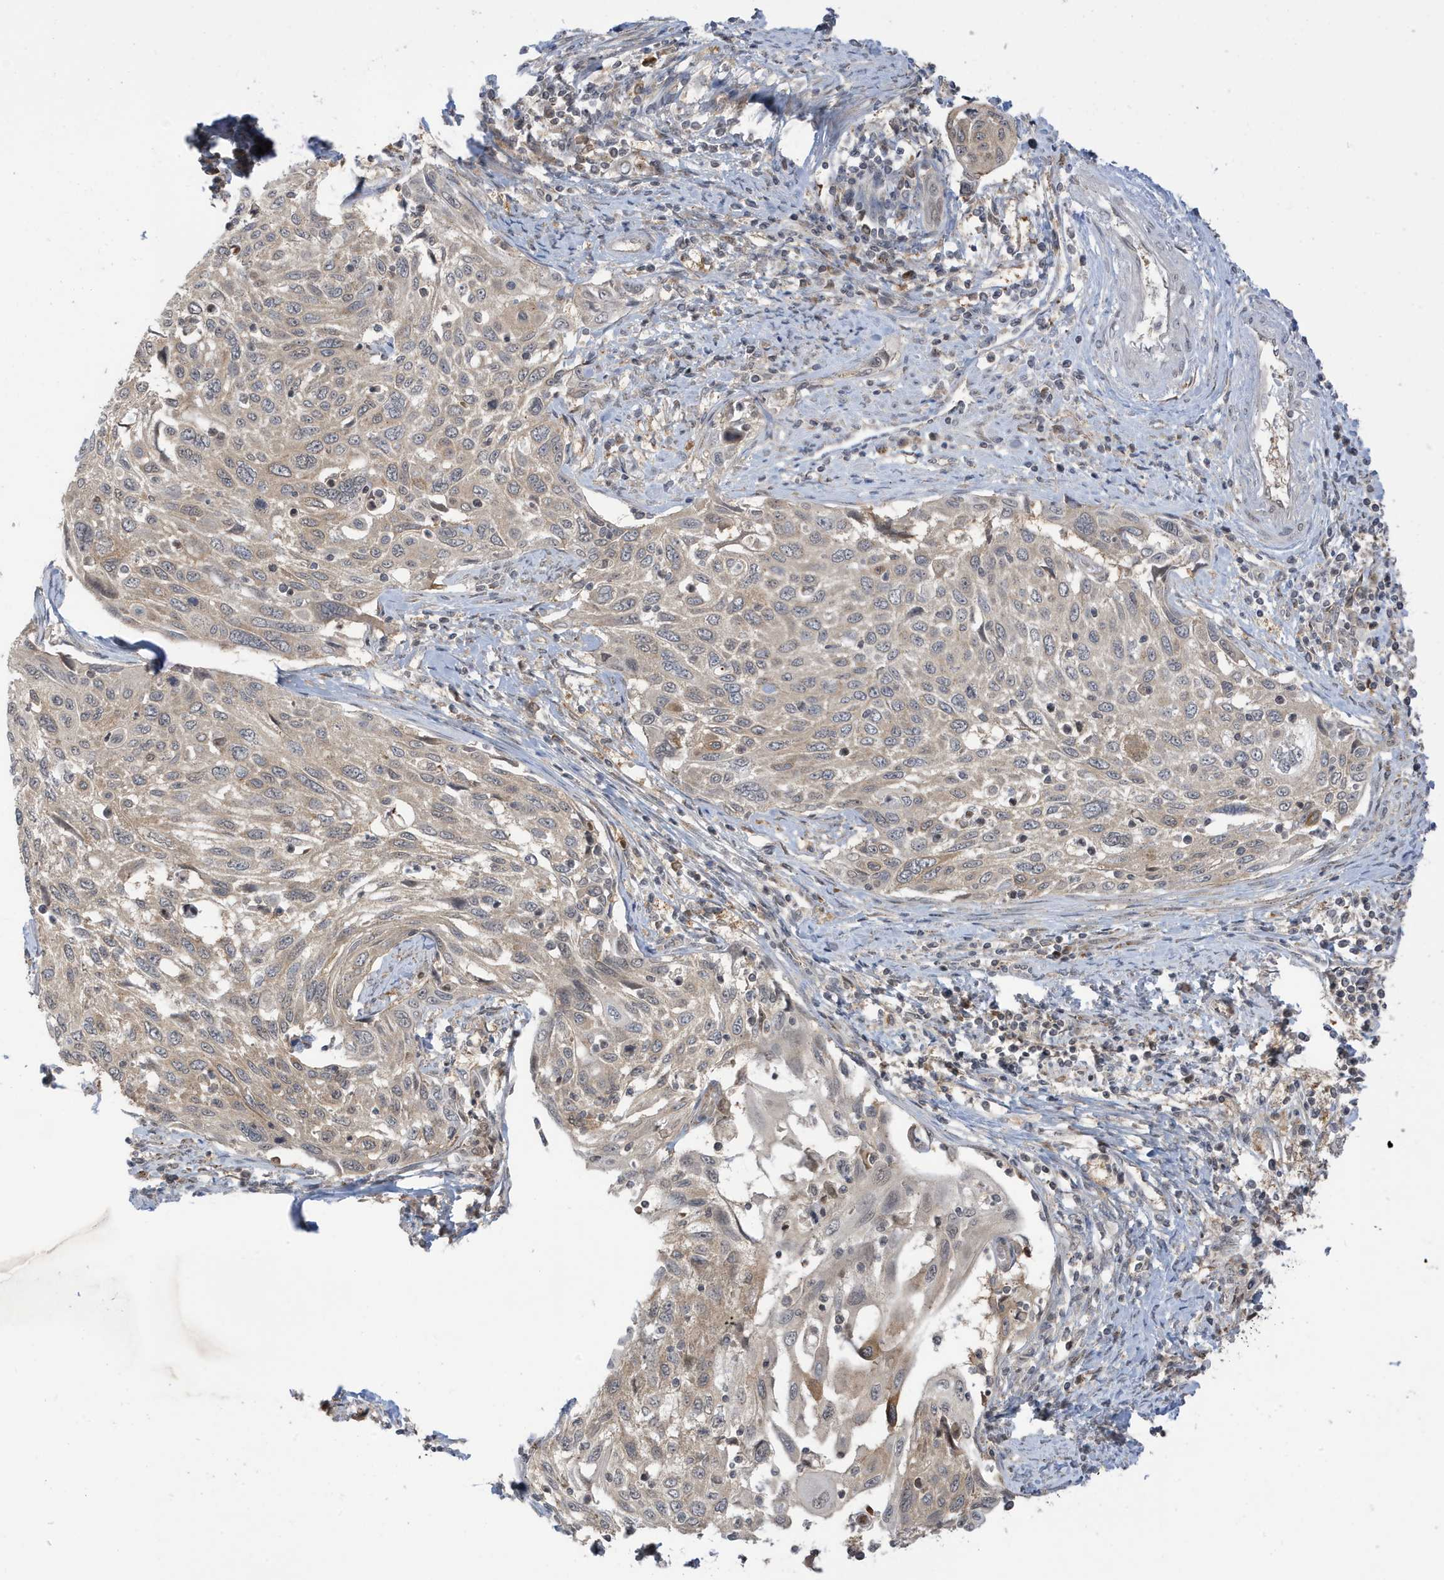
{"staining": {"intensity": "weak", "quantity": "25%-75%", "location": "cytoplasmic/membranous"}, "tissue": "cervical cancer", "cell_type": "Tumor cells", "image_type": "cancer", "snomed": [{"axis": "morphology", "description": "Squamous cell carcinoma, NOS"}, {"axis": "topography", "description": "Cervix"}], "caption": "This is an image of immunohistochemistry staining of cervical squamous cell carcinoma, which shows weak staining in the cytoplasmic/membranous of tumor cells.", "gene": "TAB3", "patient": {"sex": "female", "age": 70}}